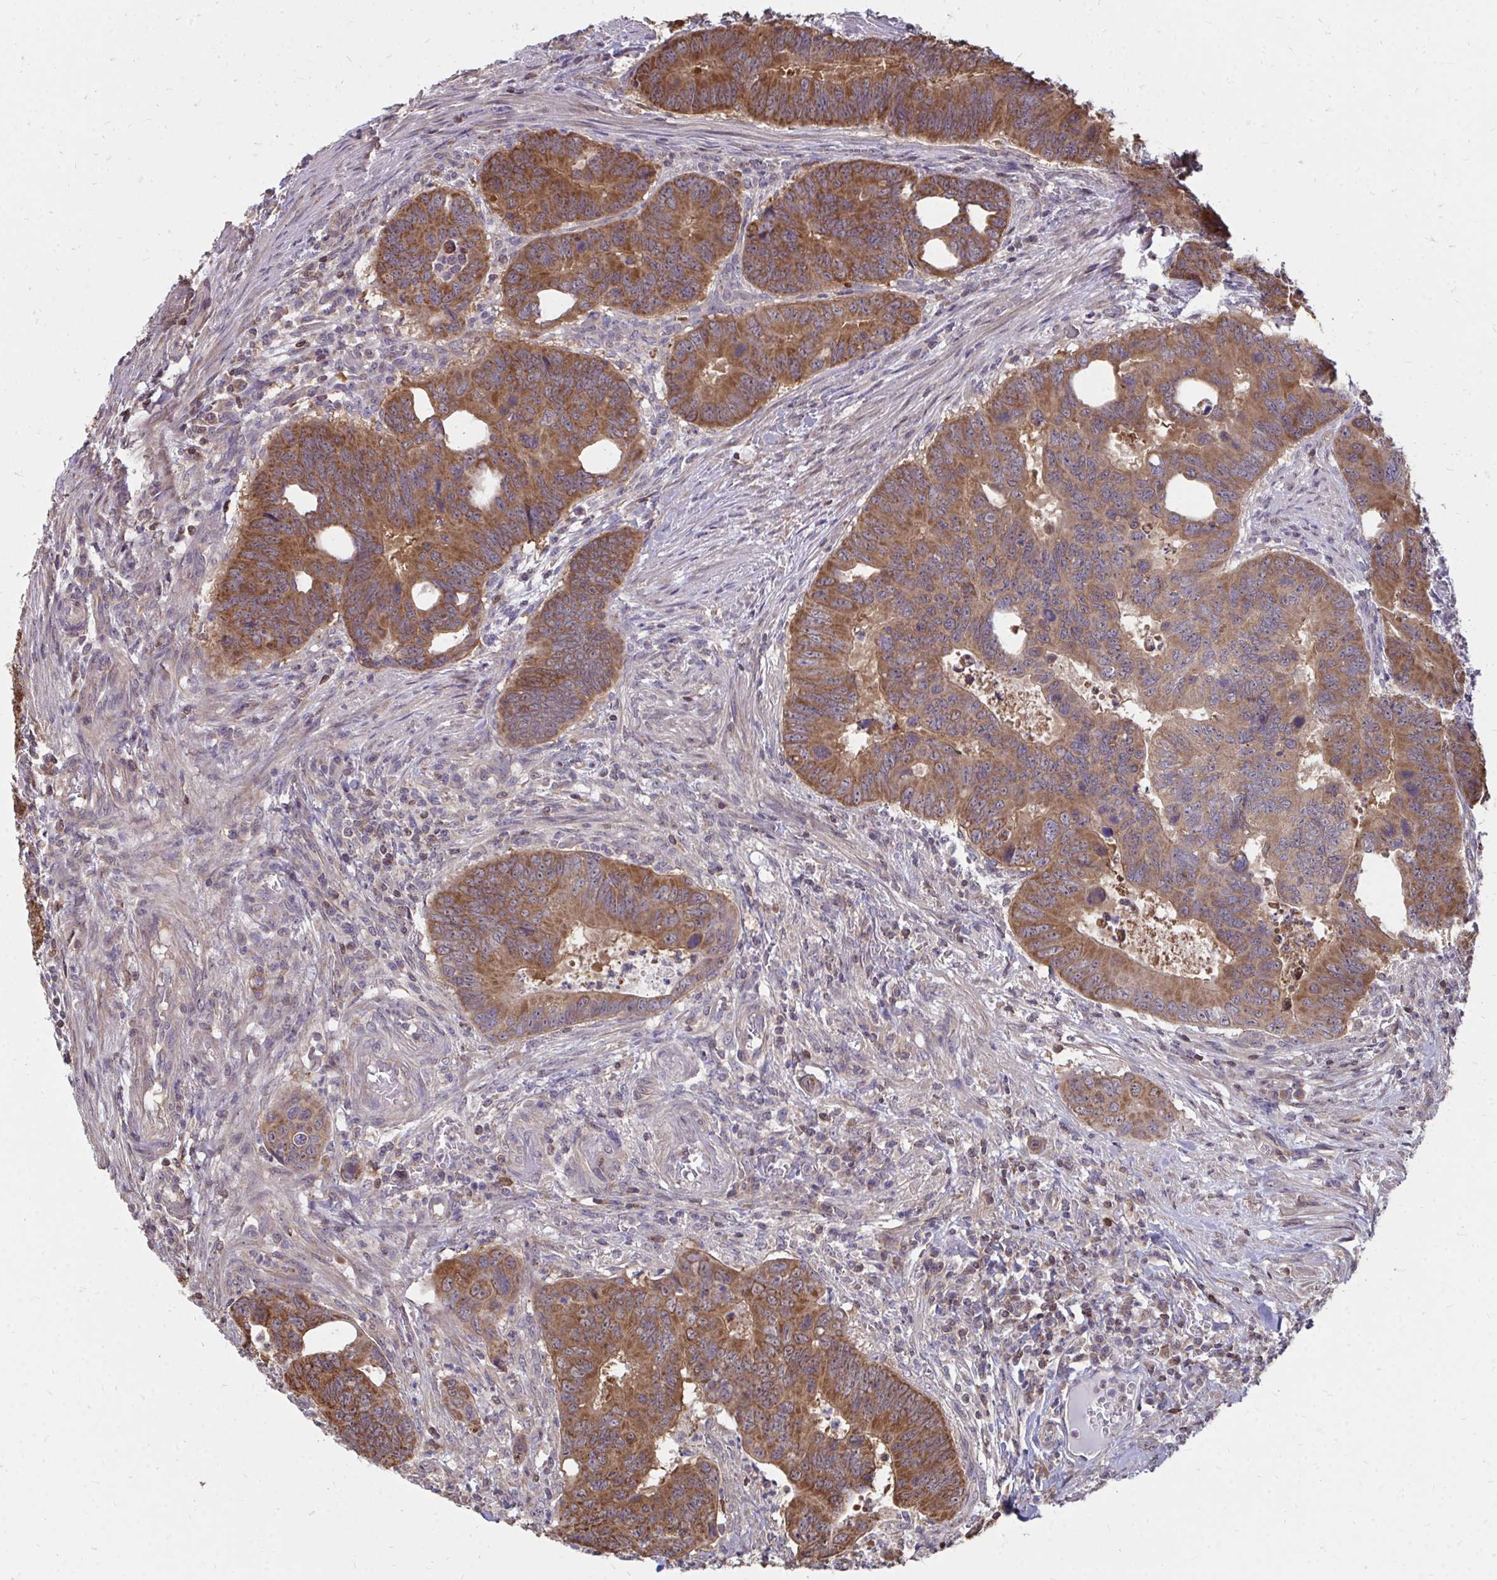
{"staining": {"intensity": "moderate", "quantity": ">75%", "location": "cytoplasmic/membranous"}, "tissue": "colorectal cancer", "cell_type": "Tumor cells", "image_type": "cancer", "snomed": [{"axis": "morphology", "description": "Adenocarcinoma, NOS"}, {"axis": "topography", "description": "Colon"}], "caption": "A brown stain labels moderate cytoplasmic/membranous staining of a protein in adenocarcinoma (colorectal) tumor cells. (brown staining indicates protein expression, while blue staining denotes nuclei).", "gene": "DNAJA2", "patient": {"sex": "male", "age": 62}}